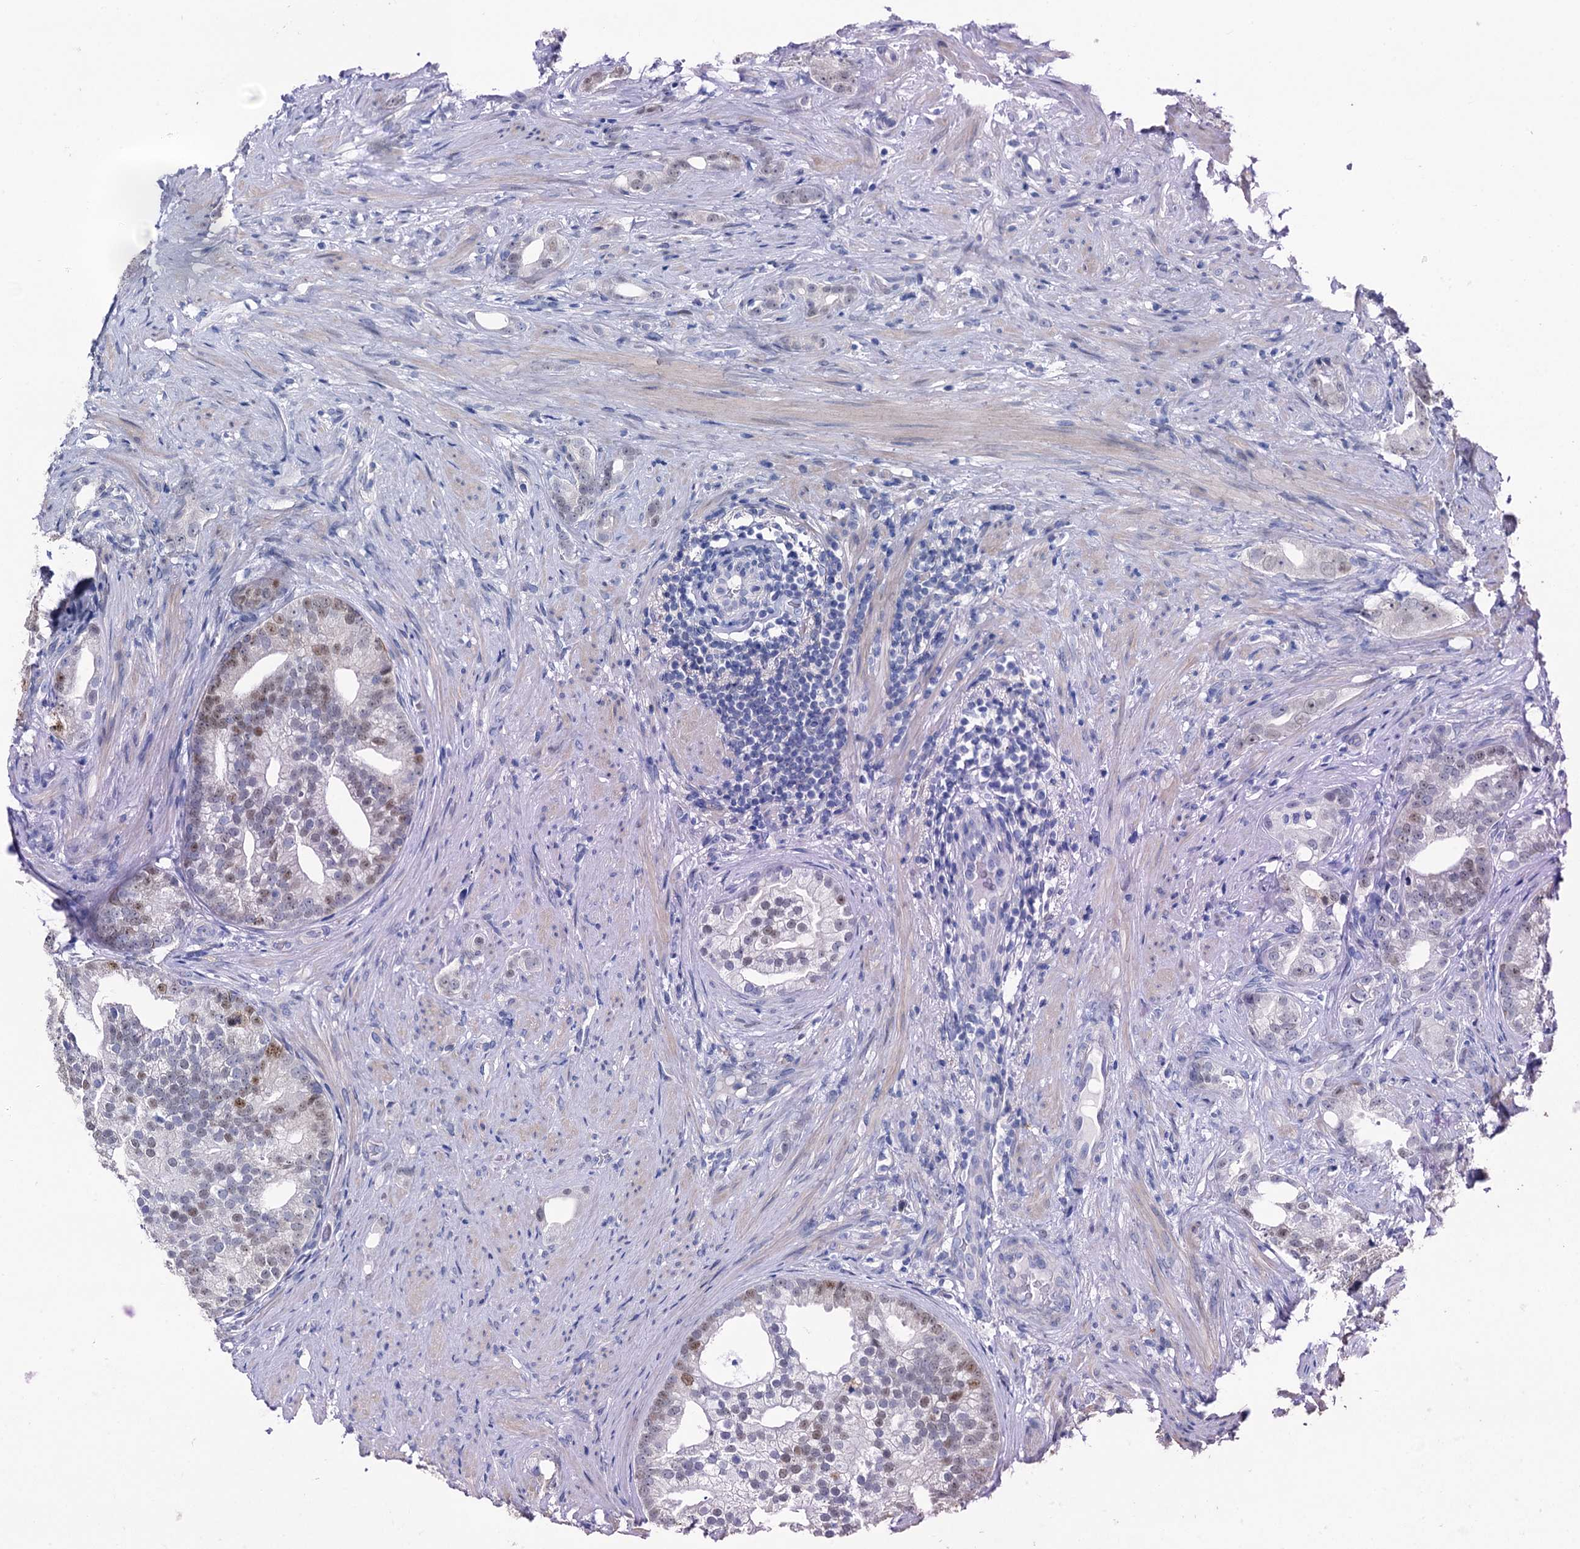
{"staining": {"intensity": "moderate", "quantity": "<25%", "location": "nuclear"}, "tissue": "prostate cancer", "cell_type": "Tumor cells", "image_type": "cancer", "snomed": [{"axis": "morphology", "description": "Adenocarcinoma, Low grade"}, {"axis": "topography", "description": "Prostate"}], "caption": "The image exhibits staining of prostate cancer (low-grade adenocarcinoma), revealing moderate nuclear protein staining (brown color) within tumor cells.", "gene": "TOX3", "patient": {"sex": "male", "age": 71}}